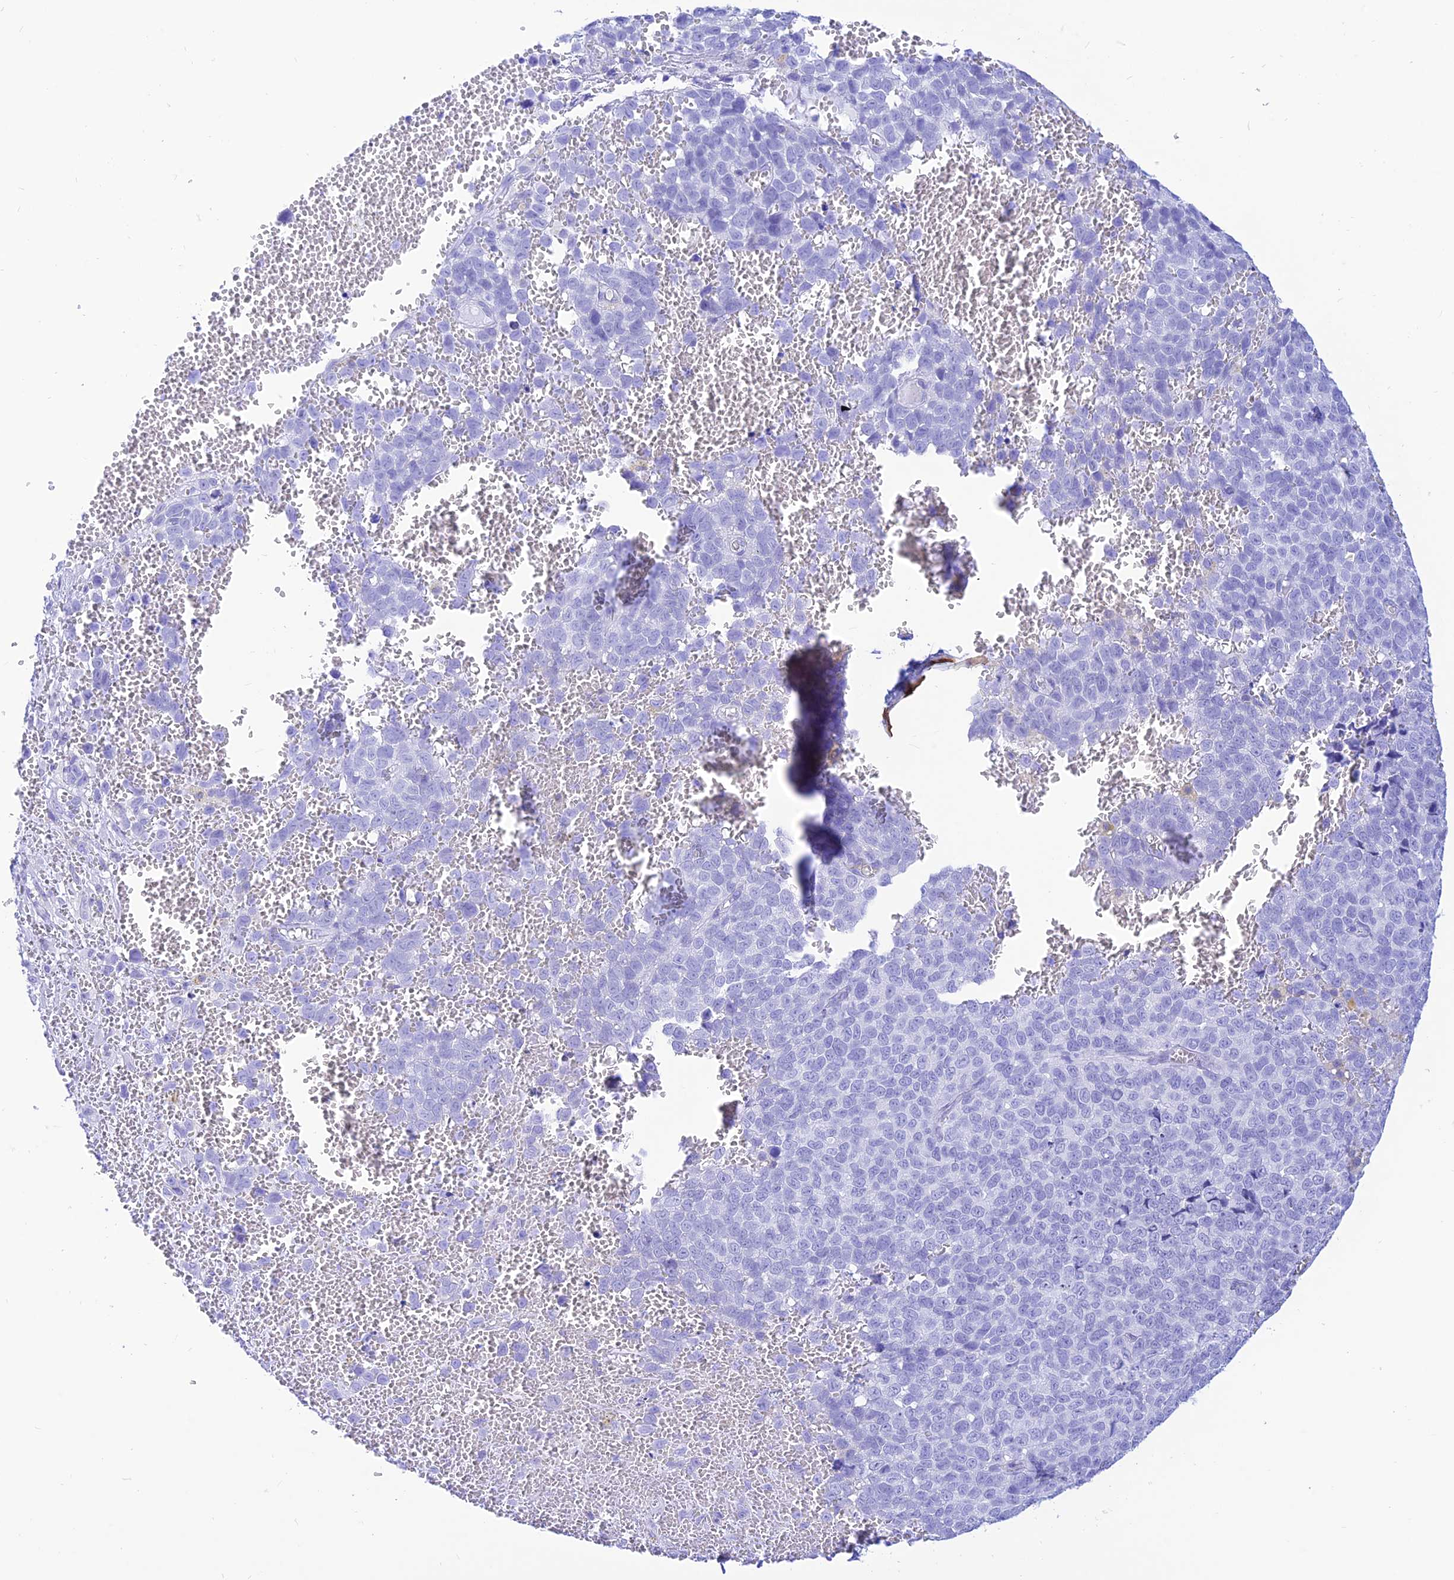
{"staining": {"intensity": "negative", "quantity": "none", "location": "none"}, "tissue": "melanoma", "cell_type": "Tumor cells", "image_type": "cancer", "snomed": [{"axis": "morphology", "description": "Malignant melanoma, NOS"}, {"axis": "topography", "description": "Nose, NOS"}], "caption": "IHC histopathology image of human malignant melanoma stained for a protein (brown), which demonstrates no positivity in tumor cells. The staining was performed using DAB to visualize the protein expression in brown, while the nuclei were stained in blue with hematoxylin (Magnification: 20x).", "gene": "PRNP", "patient": {"sex": "female", "age": 48}}